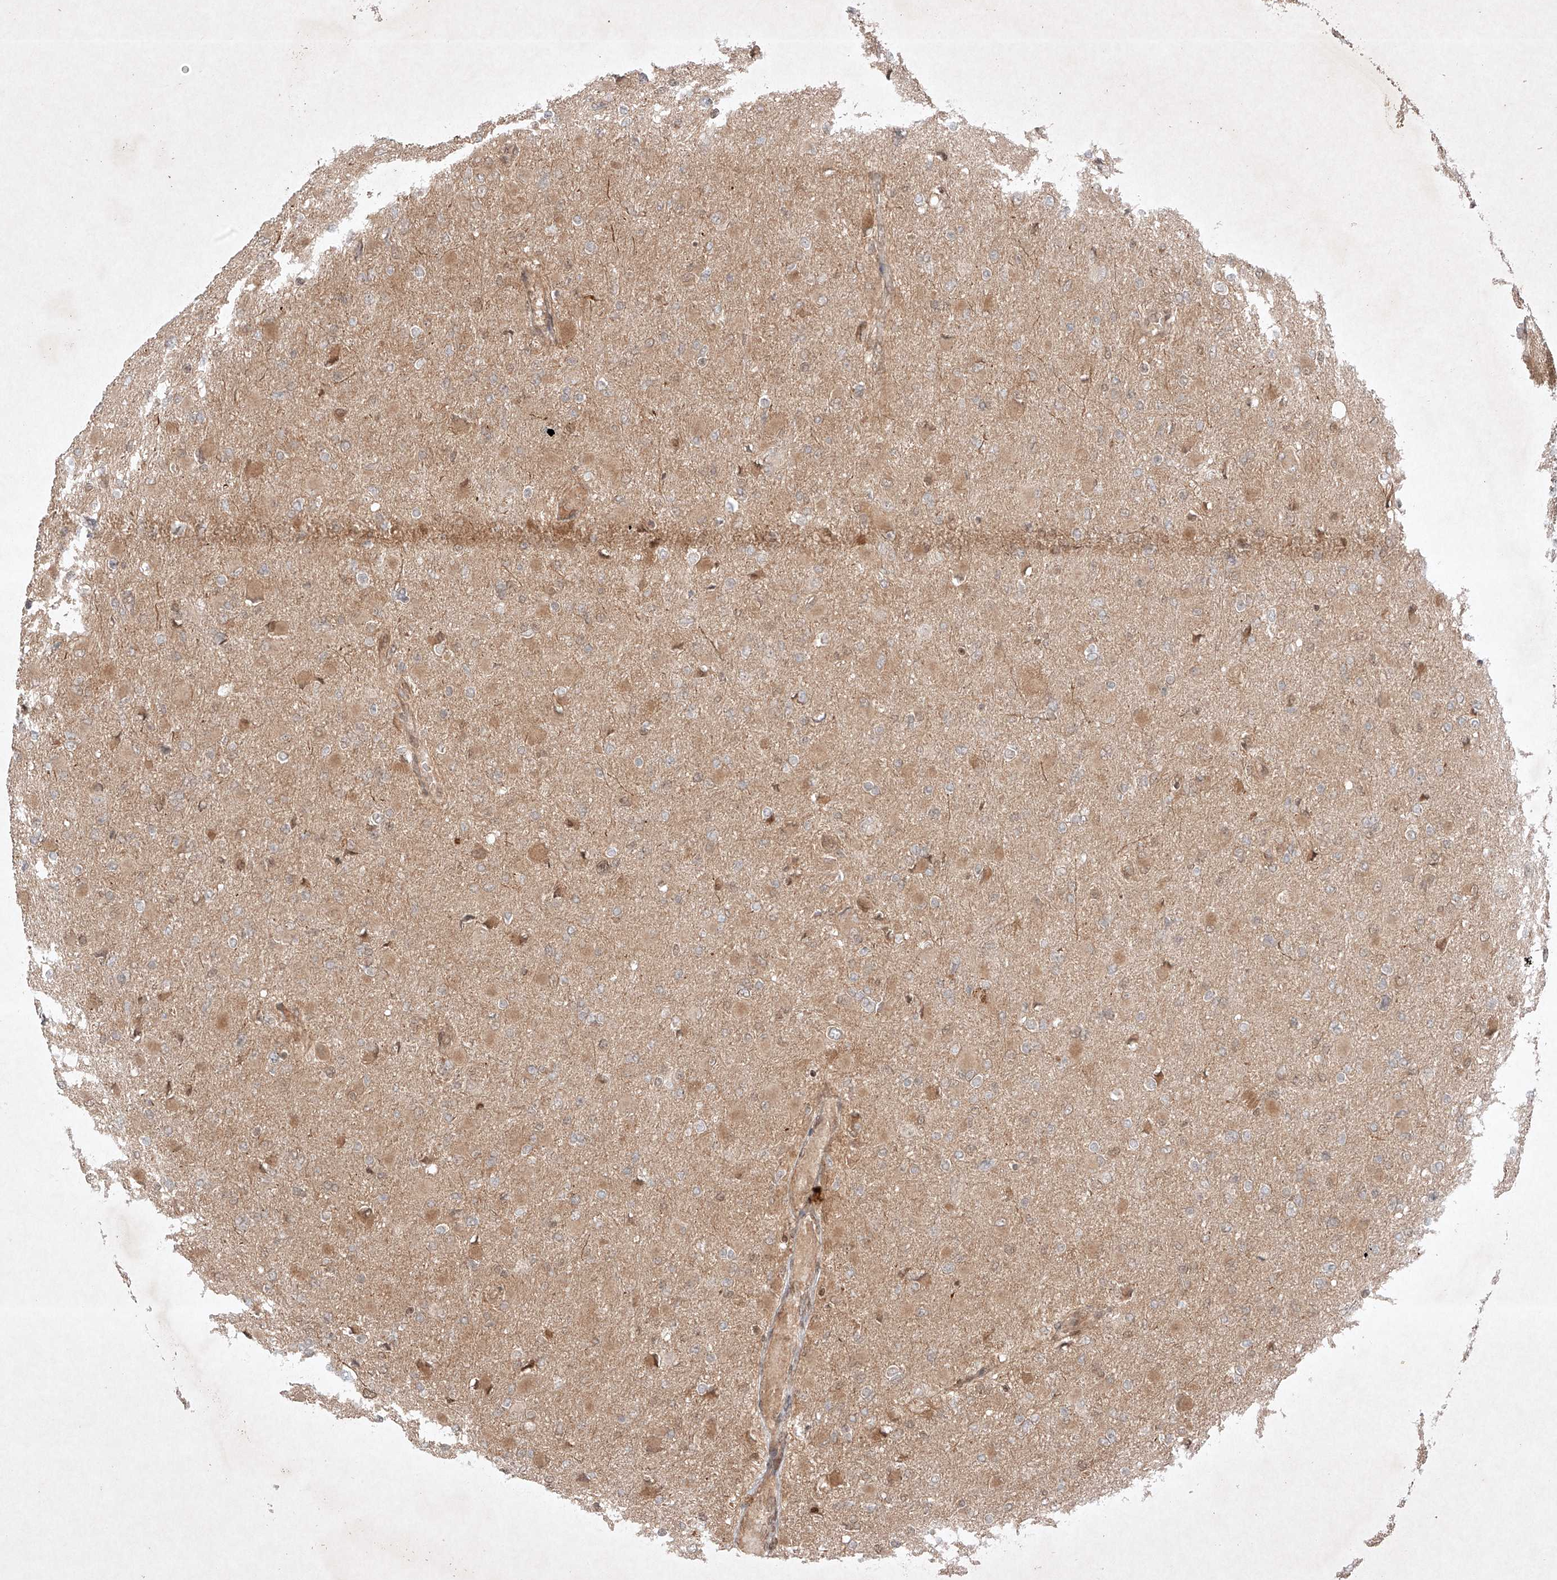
{"staining": {"intensity": "moderate", "quantity": "<25%", "location": "nuclear"}, "tissue": "glioma", "cell_type": "Tumor cells", "image_type": "cancer", "snomed": [{"axis": "morphology", "description": "Glioma, malignant, High grade"}, {"axis": "topography", "description": "Cerebral cortex"}], "caption": "Approximately <25% of tumor cells in human malignant high-grade glioma show moderate nuclear protein expression as visualized by brown immunohistochemical staining.", "gene": "RNF31", "patient": {"sex": "female", "age": 36}}